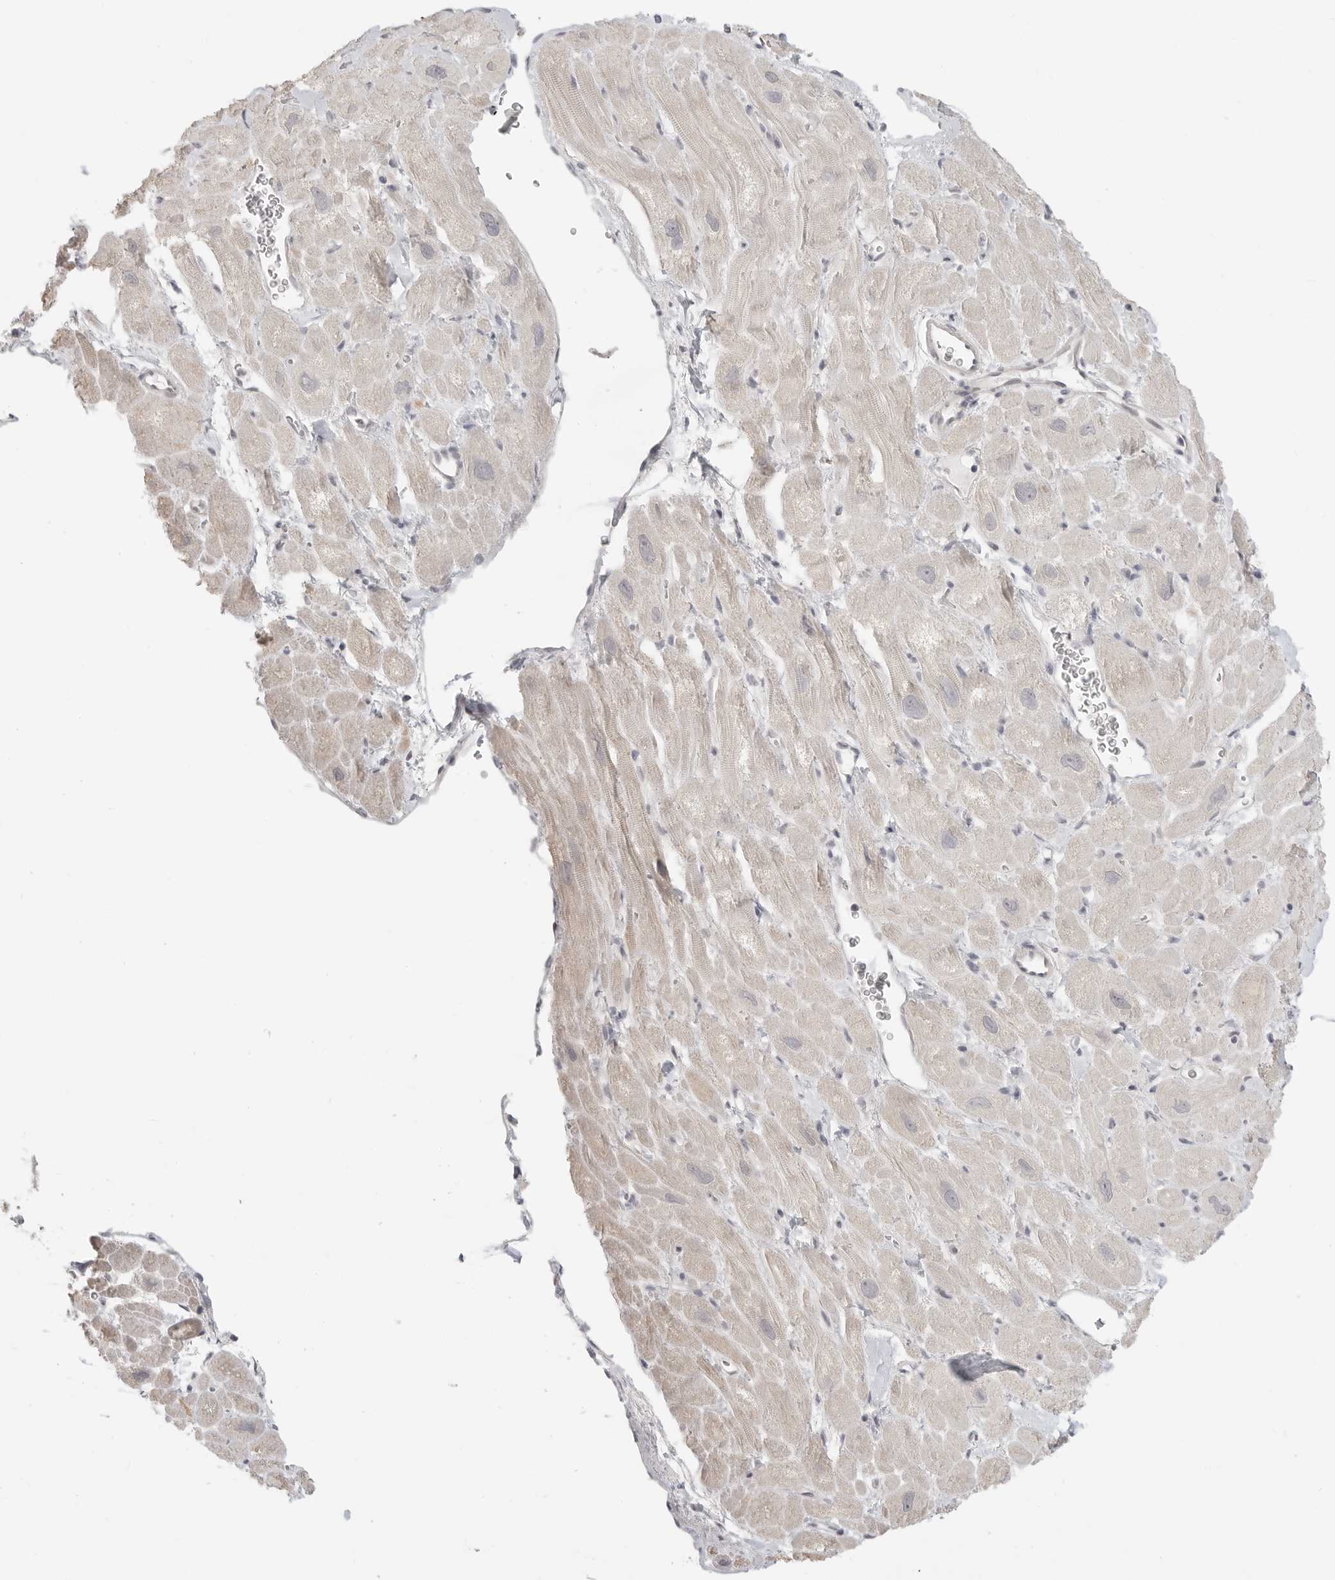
{"staining": {"intensity": "negative", "quantity": "none", "location": "none"}, "tissue": "heart muscle", "cell_type": "Cardiomyocytes", "image_type": "normal", "snomed": [{"axis": "morphology", "description": "Normal tissue, NOS"}, {"axis": "topography", "description": "Heart"}], "caption": "An IHC image of benign heart muscle is shown. There is no staining in cardiomyocytes of heart muscle.", "gene": "KLK11", "patient": {"sex": "male", "age": 49}}